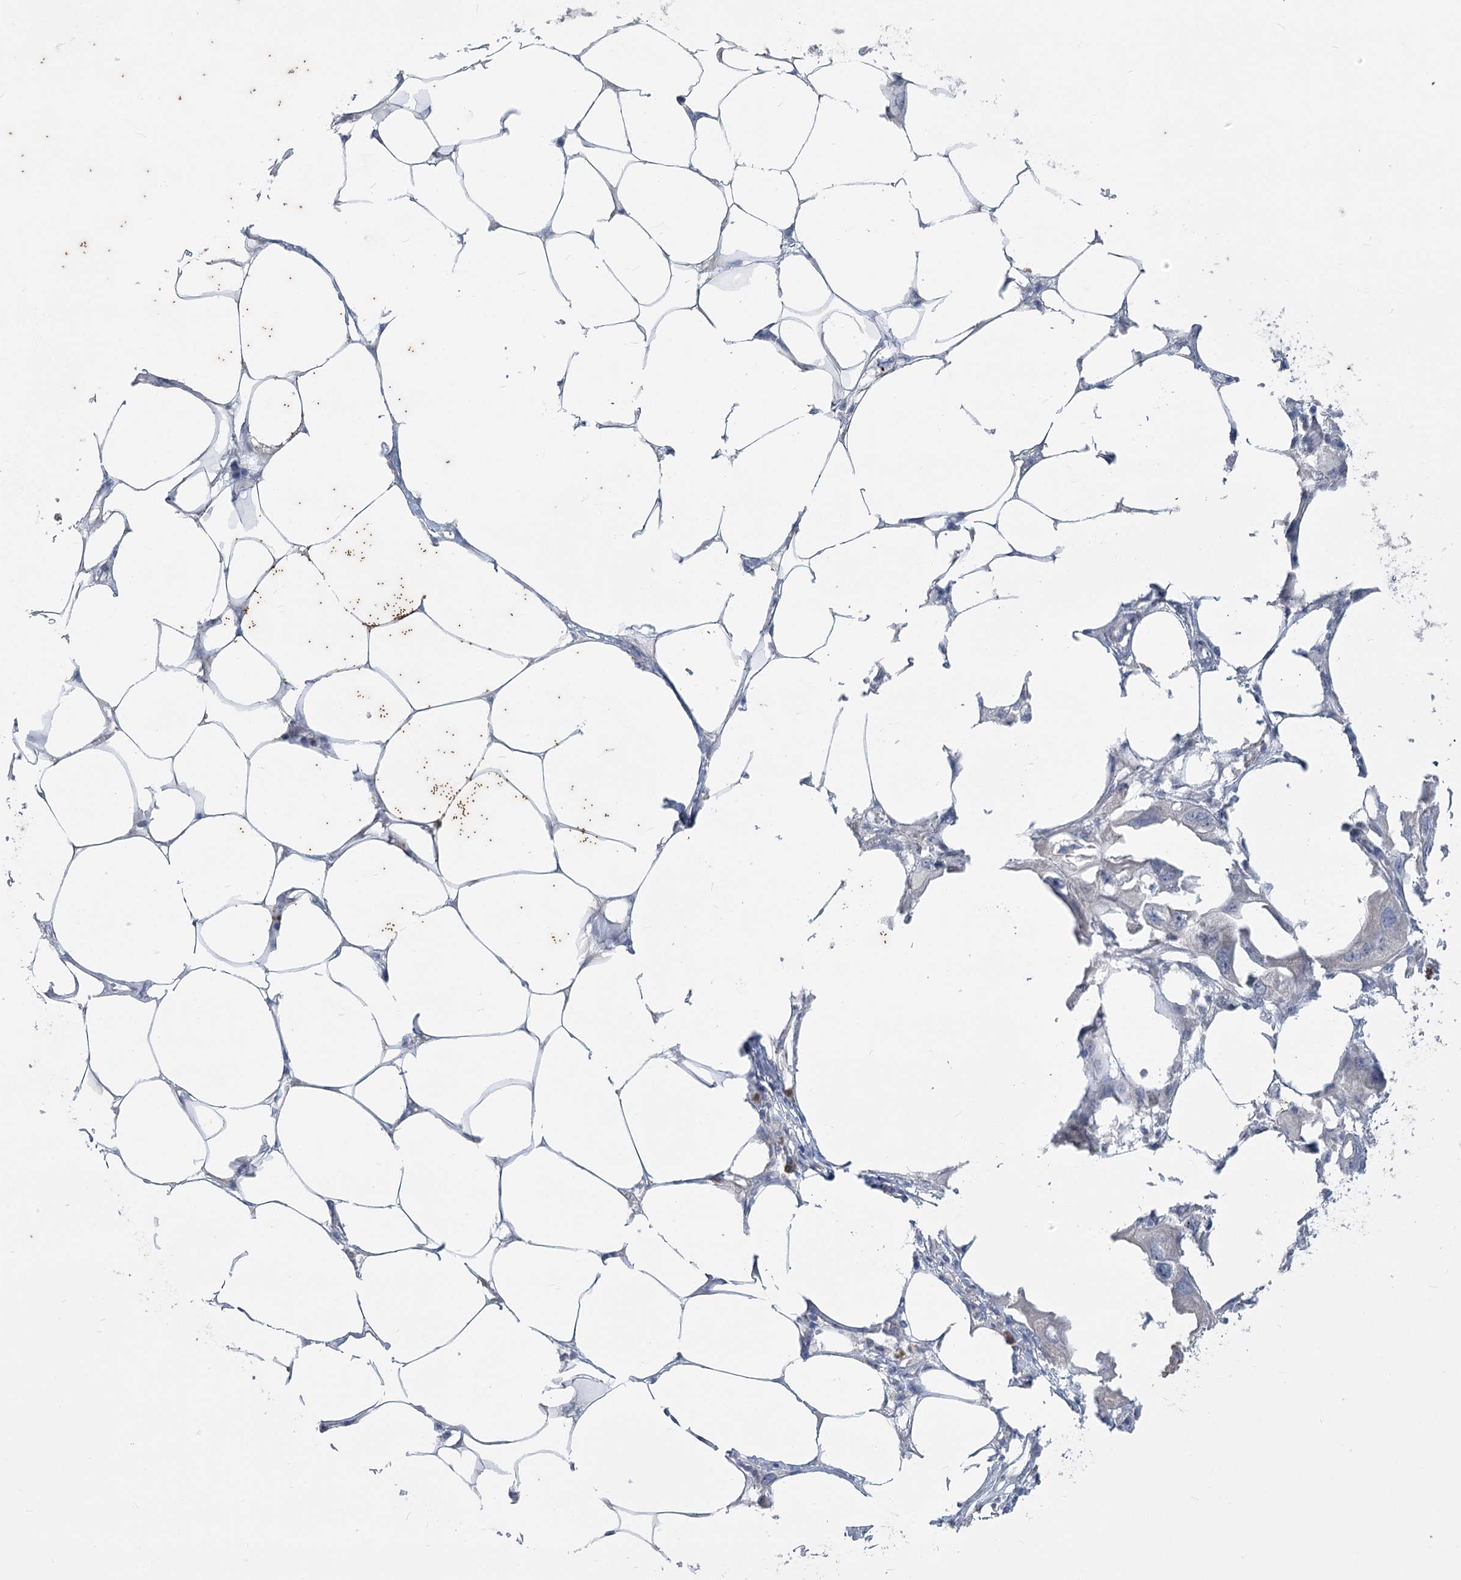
{"staining": {"intensity": "negative", "quantity": "none", "location": "none"}, "tissue": "endometrial cancer", "cell_type": "Tumor cells", "image_type": "cancer", "snomed": [{"axis": "morphology", "description": "Adenocarcinoma, NOS"}, {"axis": "morphology", "description": "Adenocarcinoma, metastatic, NOS"}, {"axis": "topography", "description": "Adipose tissue"}, {"axis": "topography", "description": "Endometrium"}], "caption": "Tumor cells show no significant protein expression in endometrial cancer (metastatic adenocarcinoma).", "gene": "PLA2G12A", "patient": {"sex": "female", "age": 67}}